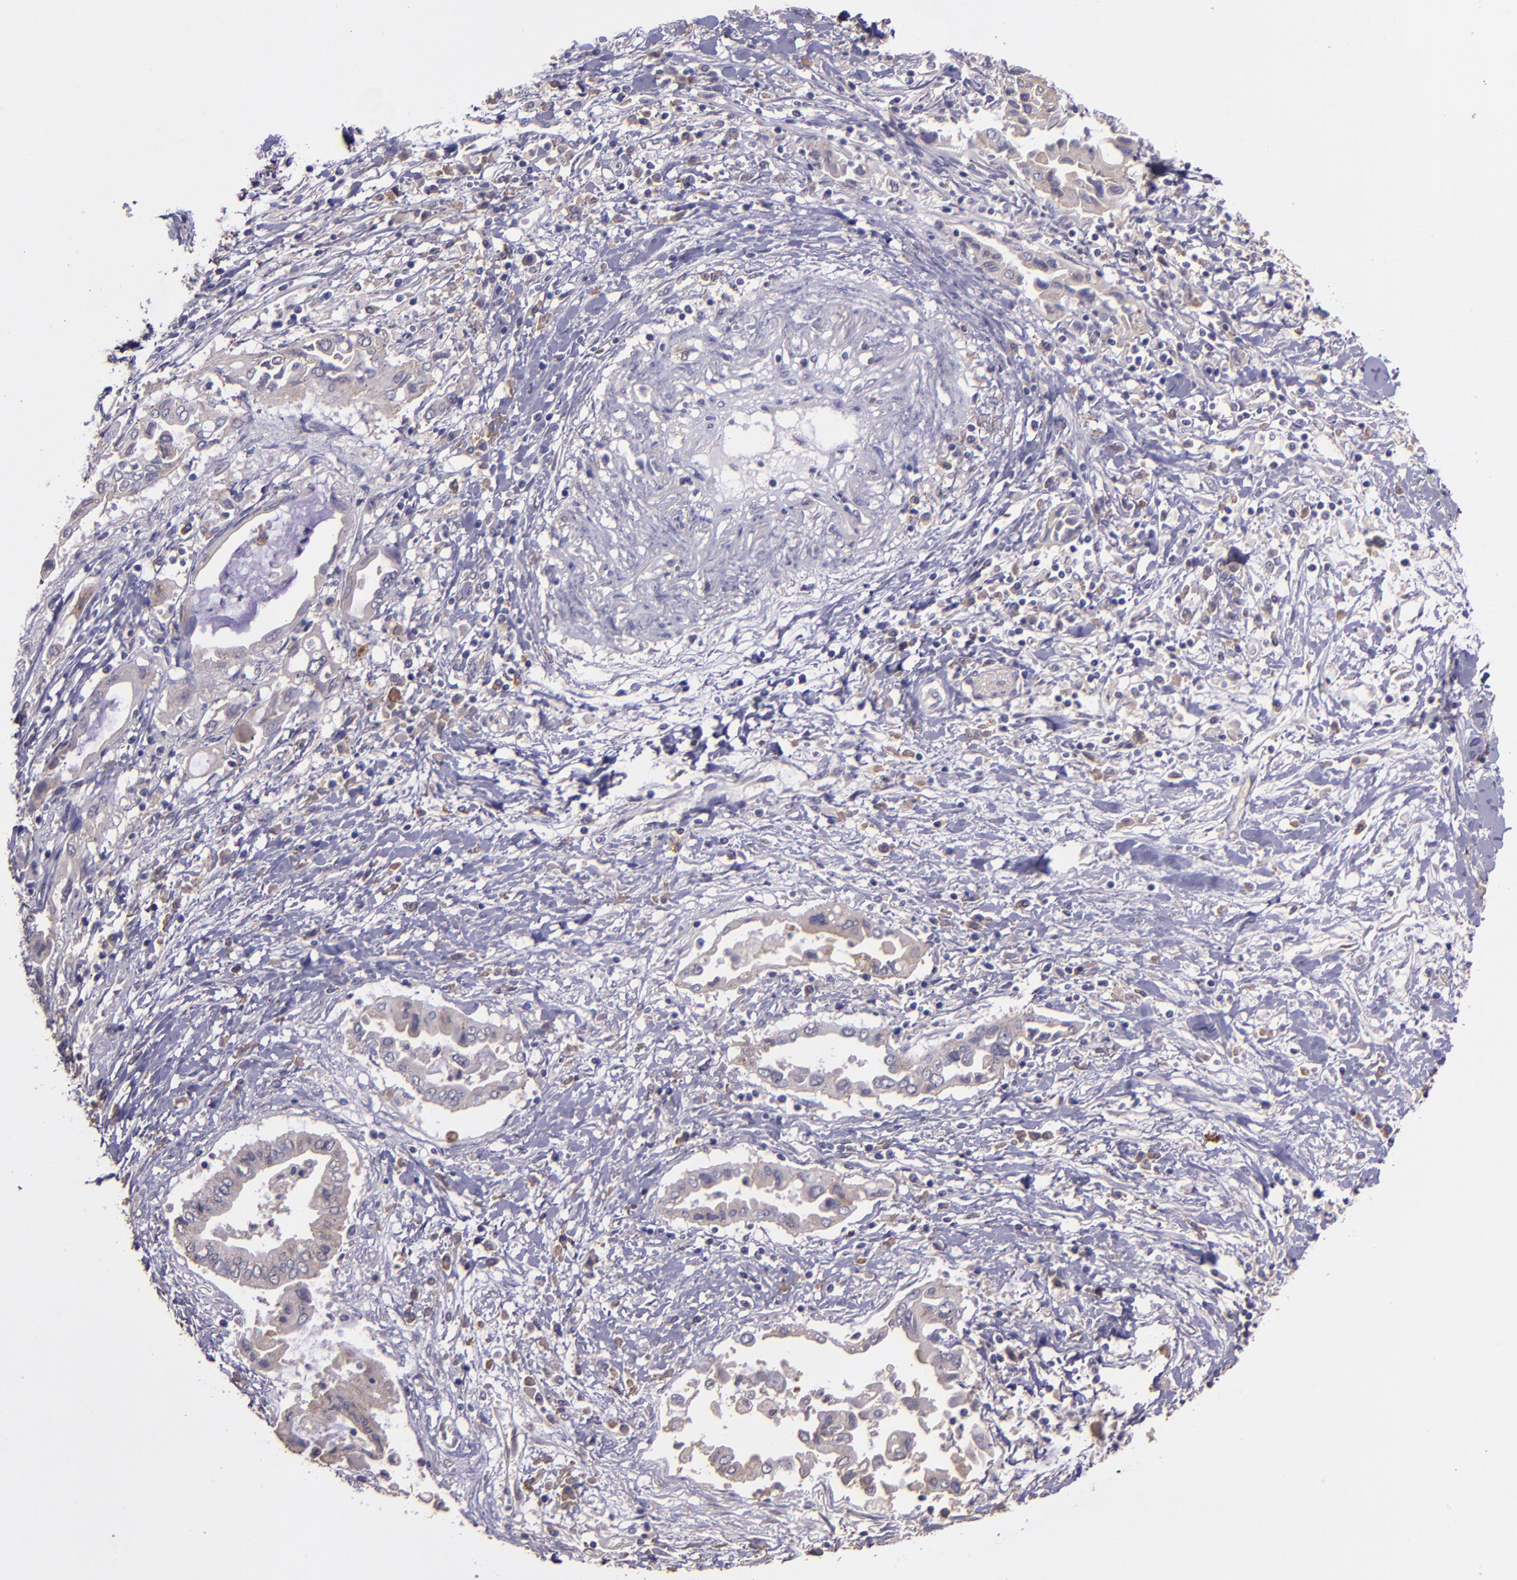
{"staining": {"intensity": "weak", "quantity": "25%-75%", "location": "cytoplasmic/membranous"}, "tissue": "pancreatic cancer", "cell_type": "Tumor cells", "image_type": "cancer", "snomed": [{"axis": "morphology", "description": "Adenocarcinoma, NOS"}, {"axis": "topography", "description": "Pancreas"}], "caption": "Immunohistochemistry of human pancreatic adenocarcinoma exhibits low levels of weak cytoplasmic/membranous expression in approximately 25%-75% of tumor cells.", "gene": "PAPPA", "patient": {"sex": "female", "age": 57}}